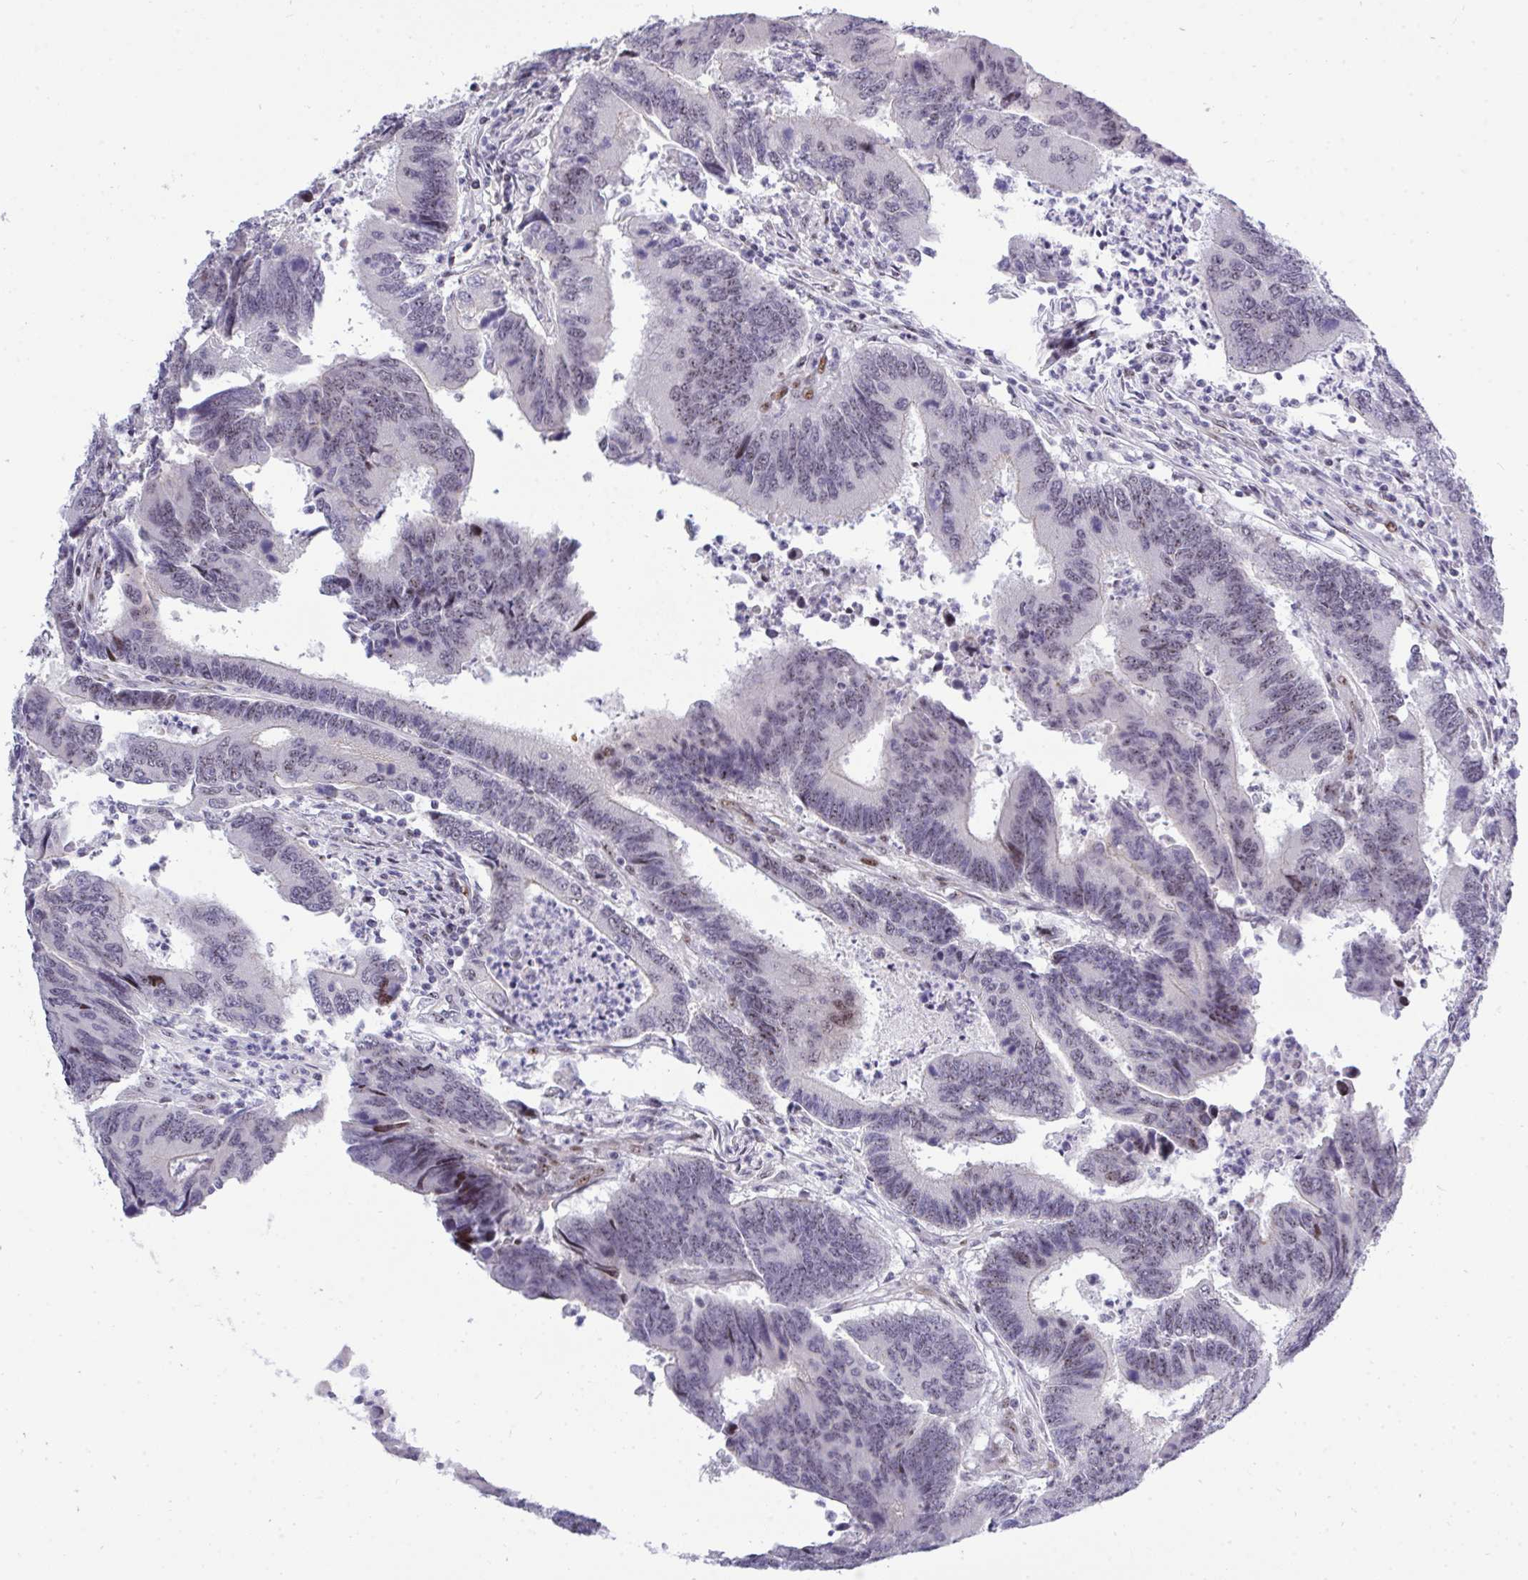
{"staining": {"intensity": "moderate", "quantity": "<25%", "location": "nuclear"}, "tissue": "colorectal cancer", "cell_type": "Tumor cells", "image_type": "cancer", "snomed": [{"axis": "morphology", "description": "Adenocarcinoma, NOS"}, {"axis": "topography", "description": "Colon"}], "caption": "Human colorectal adenocarcinoma stained for a protein (brown) reveals moderate nuclear positive positivity in approximately <25% of tumor cells.", "gene": "PLPPR3", "patient": {"sex": "female", "age": 67}}